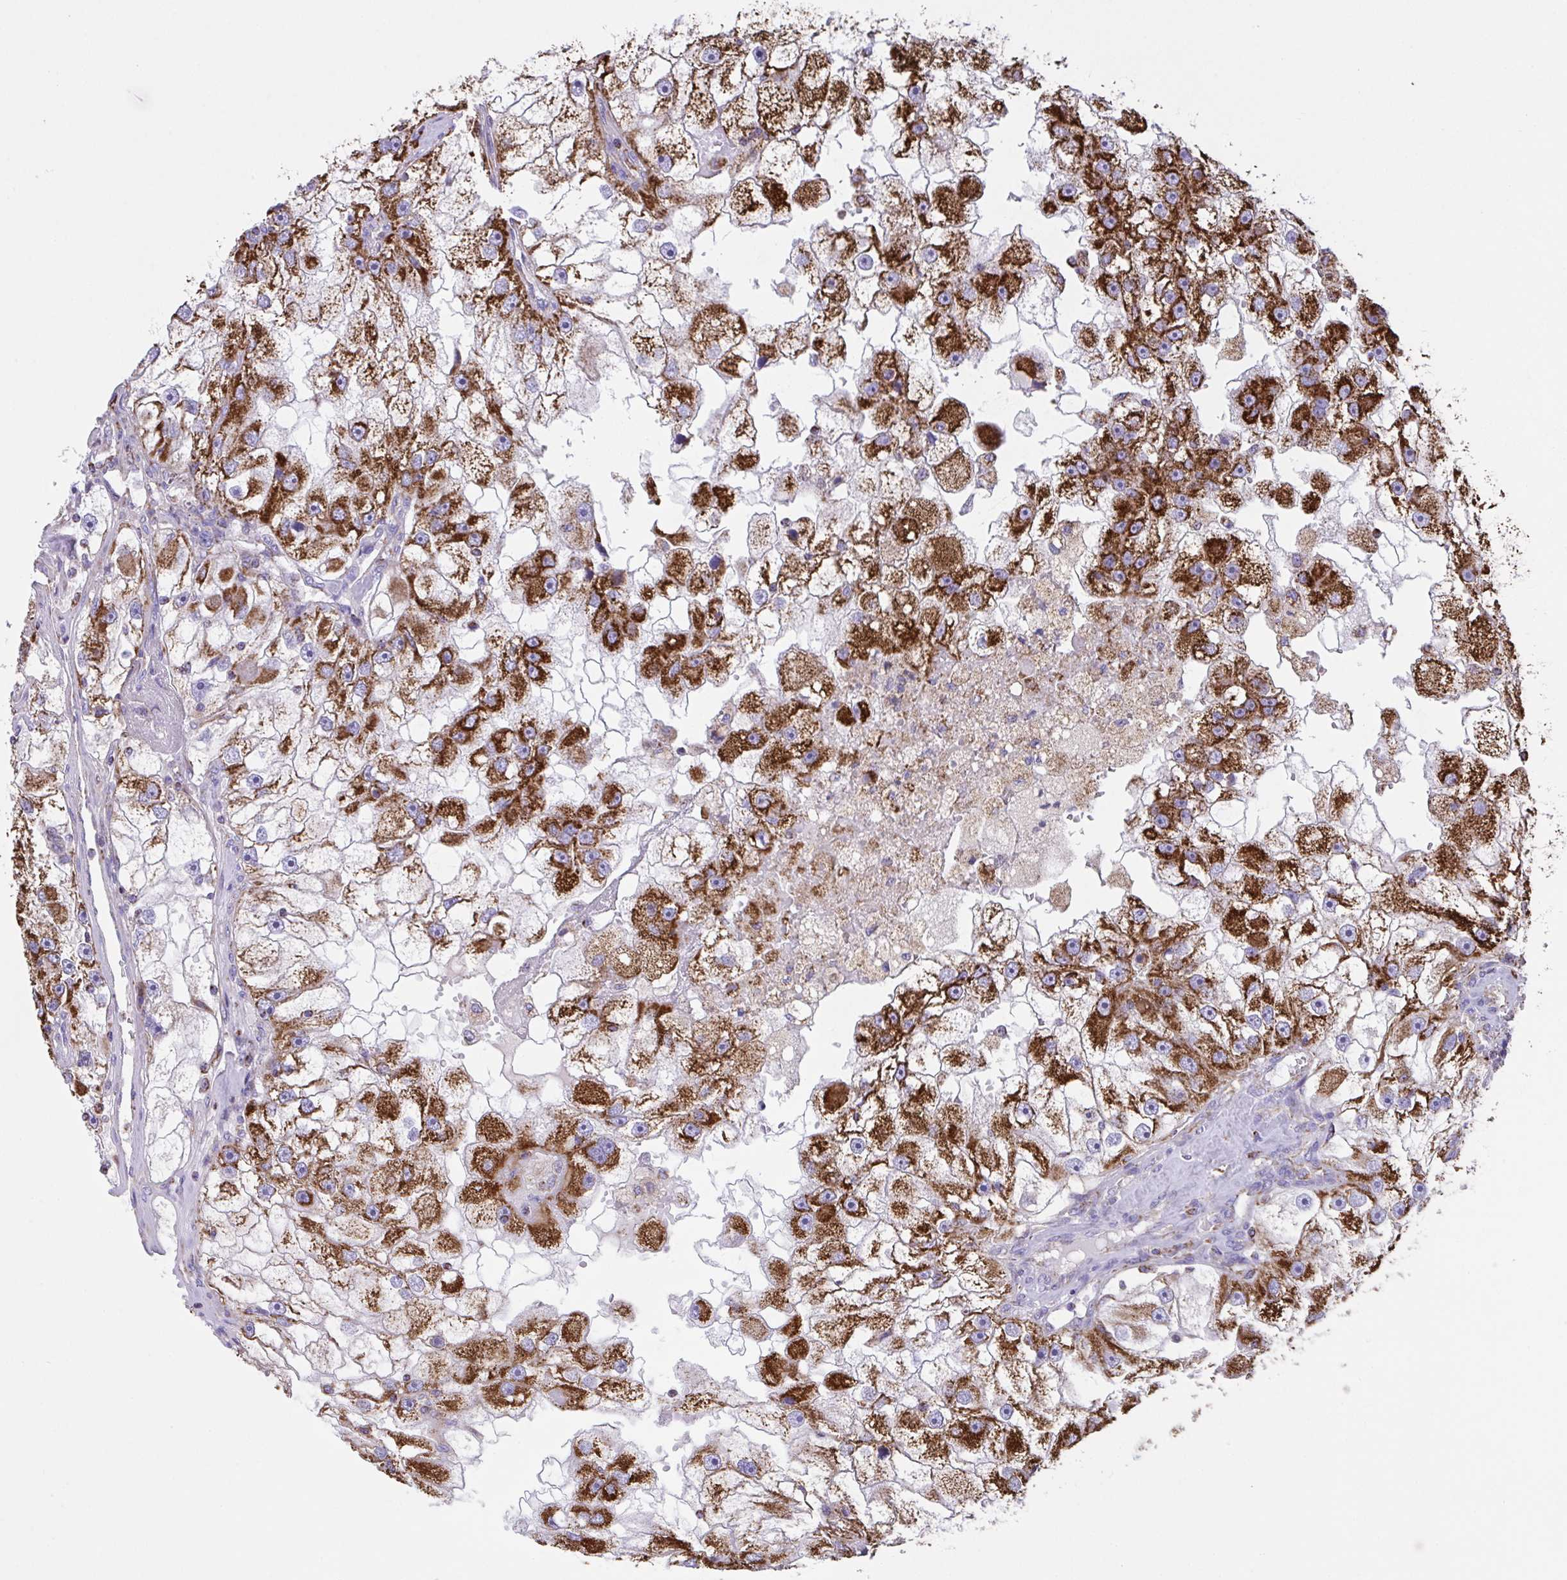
{"staining": {"intensity": "strong", "quantity": ">75%", "location": "cytoplasmic/membranous"}, "tissue": "renal cancer", "cell_type": "Tumor cells", "image_type": "cancer", "snomed": [{"axis": "morphology", "description": "Adenocarcinoma, NOS"}, {"axis": "topography", "description": "Kidney"}], "caption": "Renal cancer stained with IHC shows strong cytoplasmic/membranous positivity in approximately >75% of tumor cells. Ihc stains the protein of interest in brown and the nuclei are stained blue.", "gene": "PCMTD2", "patient": {"sex": "male", "age": 63}}